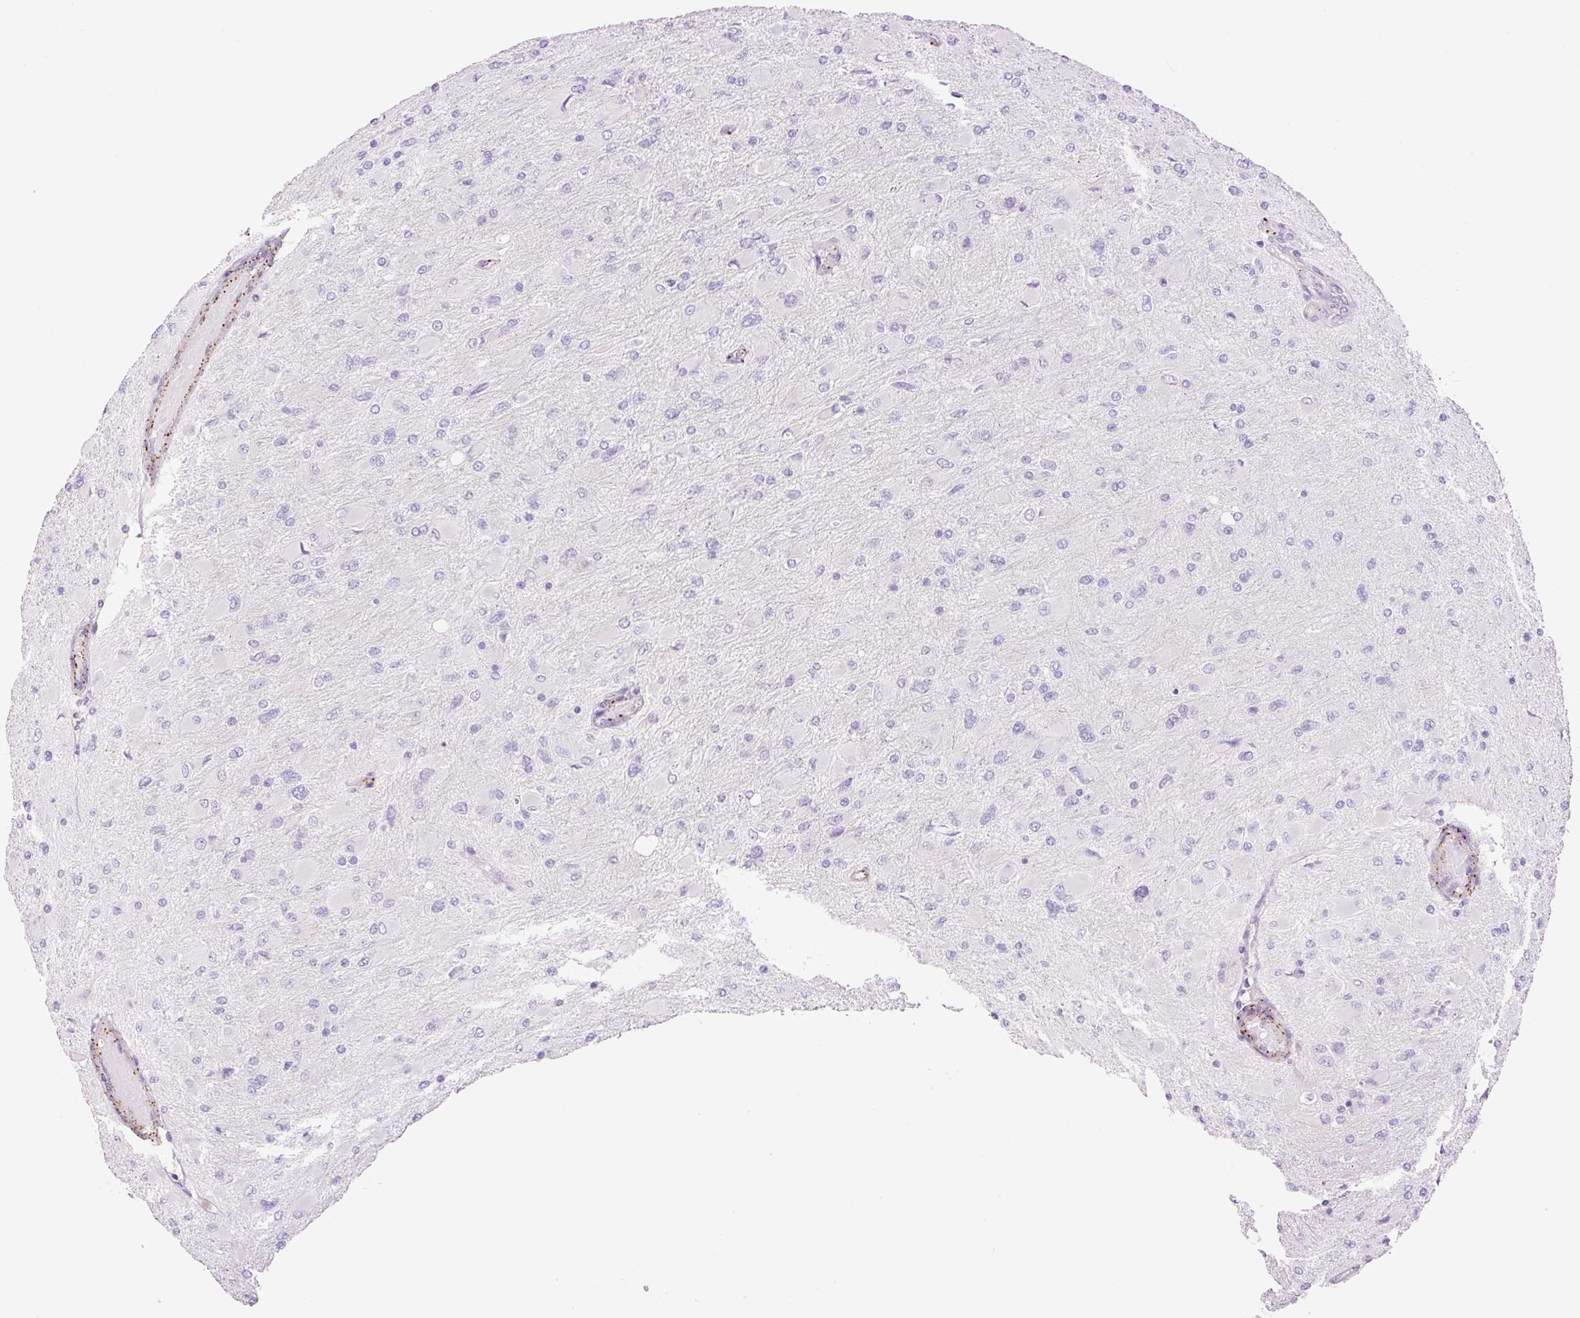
{"staining": {"intensity": "negative", "quantity": "none", "location": "none"}, "tissue": "glioma", "cell_type": "Tumor cells", "image_type": "cancer", "snomed": [{"axis": "morphology", "description": "Glioma, malignant, High grade"}, {"axis": "topography", "description": "Cerebral cortex"}], "caption": "Immunohistochemical staining of human glioma shows no significant staining in tumor cells. Nuclei are stained in blue.", "gene": "EHD3", "patient": {"sex": "female", "age": 36}}